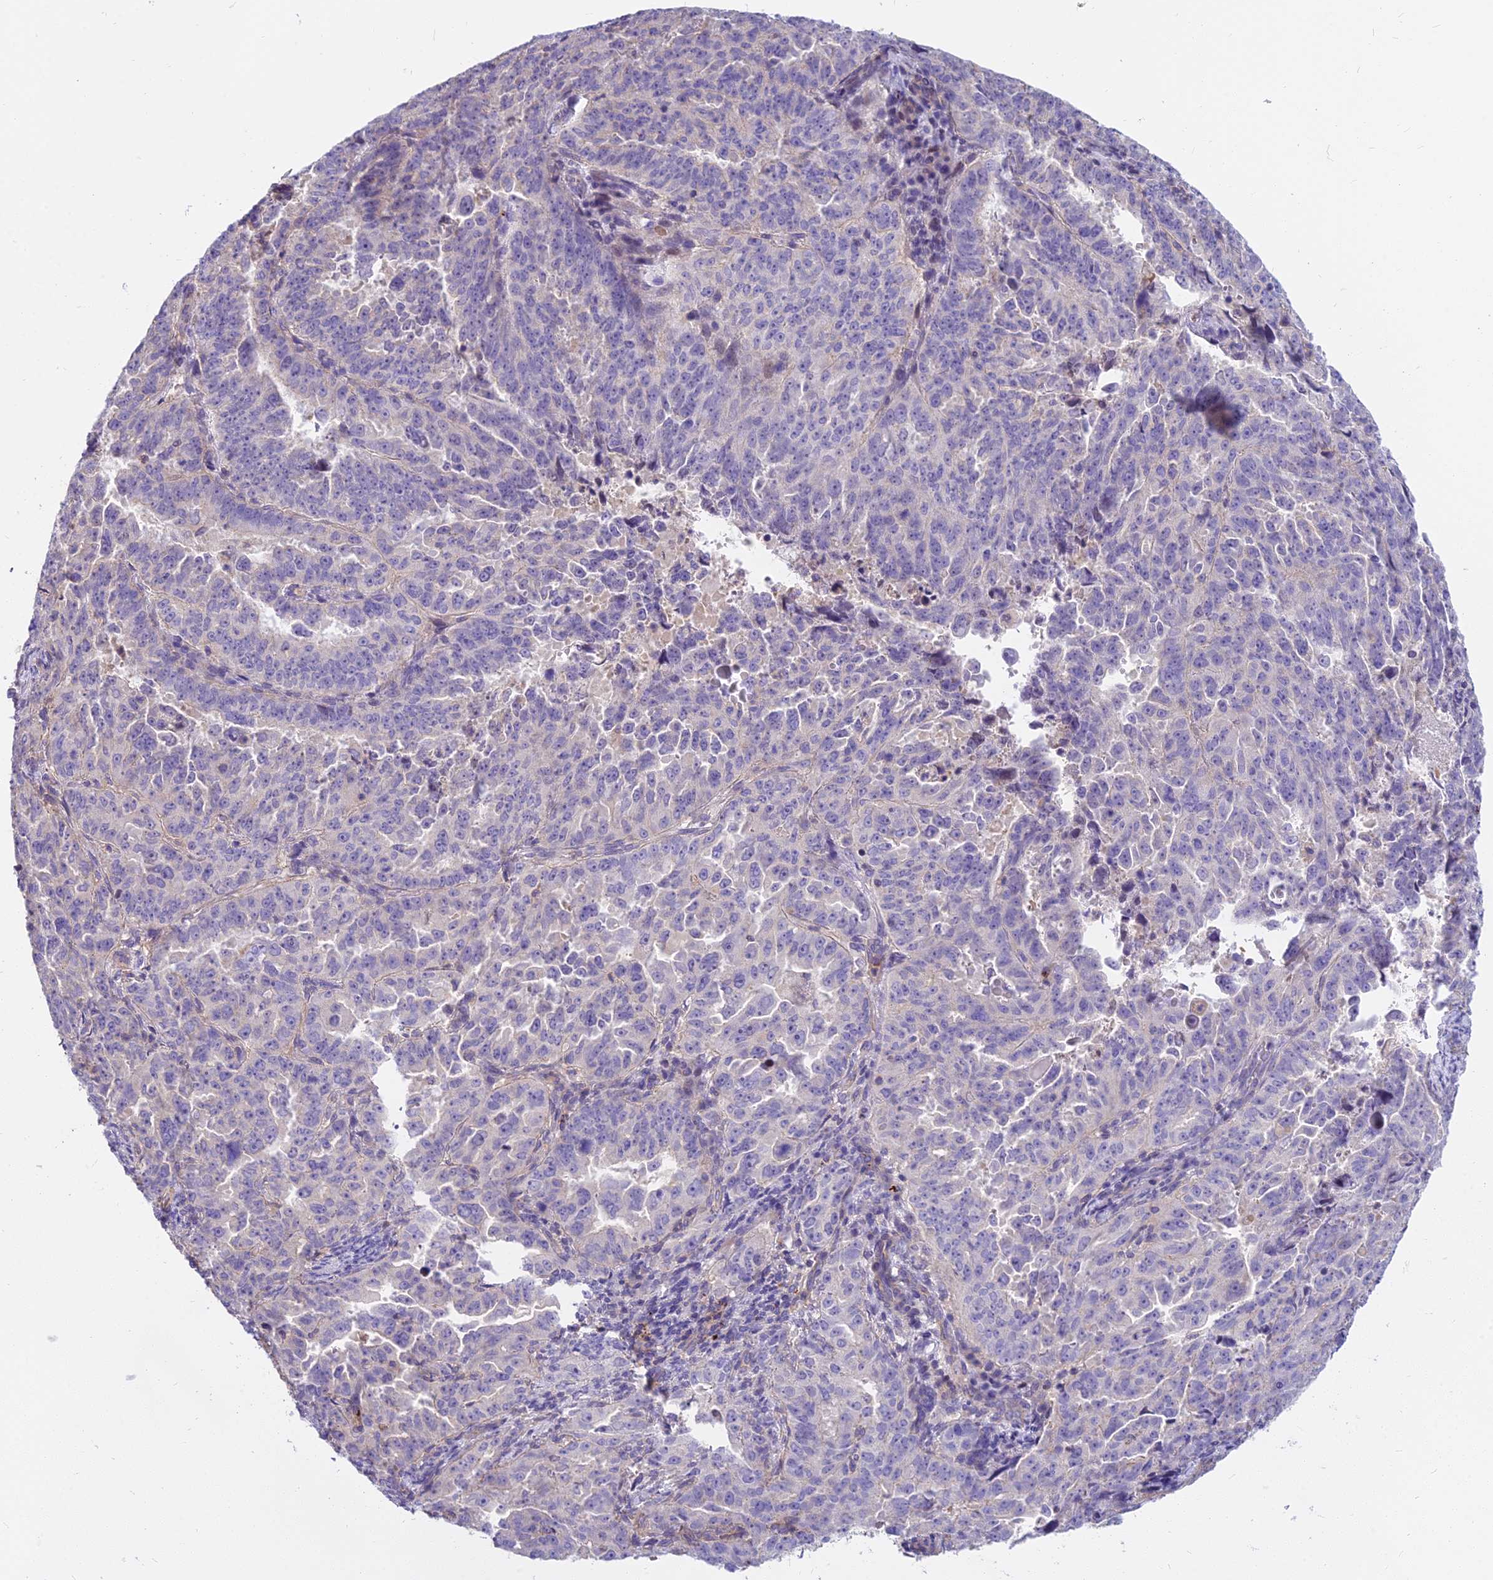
{"staining": {"intensity": "negative", "quantity": "none", "location": "none"}, "tissue": "endometrial cancer", "cell_type": "Tumor cells", "image_type": "cancer", "snomed": [{"axis": "morphology", "description": "Adenocarcinoma, NOS"}, {"axis": "topography", "description": "Endometrium"}], "caption": "A photomicrograph of endometrial cancer (adenocarcinoma) stained for a protein demonstrates no brown staining in tumor cells.", "gene": "HLA-DOA", "patient": {"sex": "female", "age": 65}}